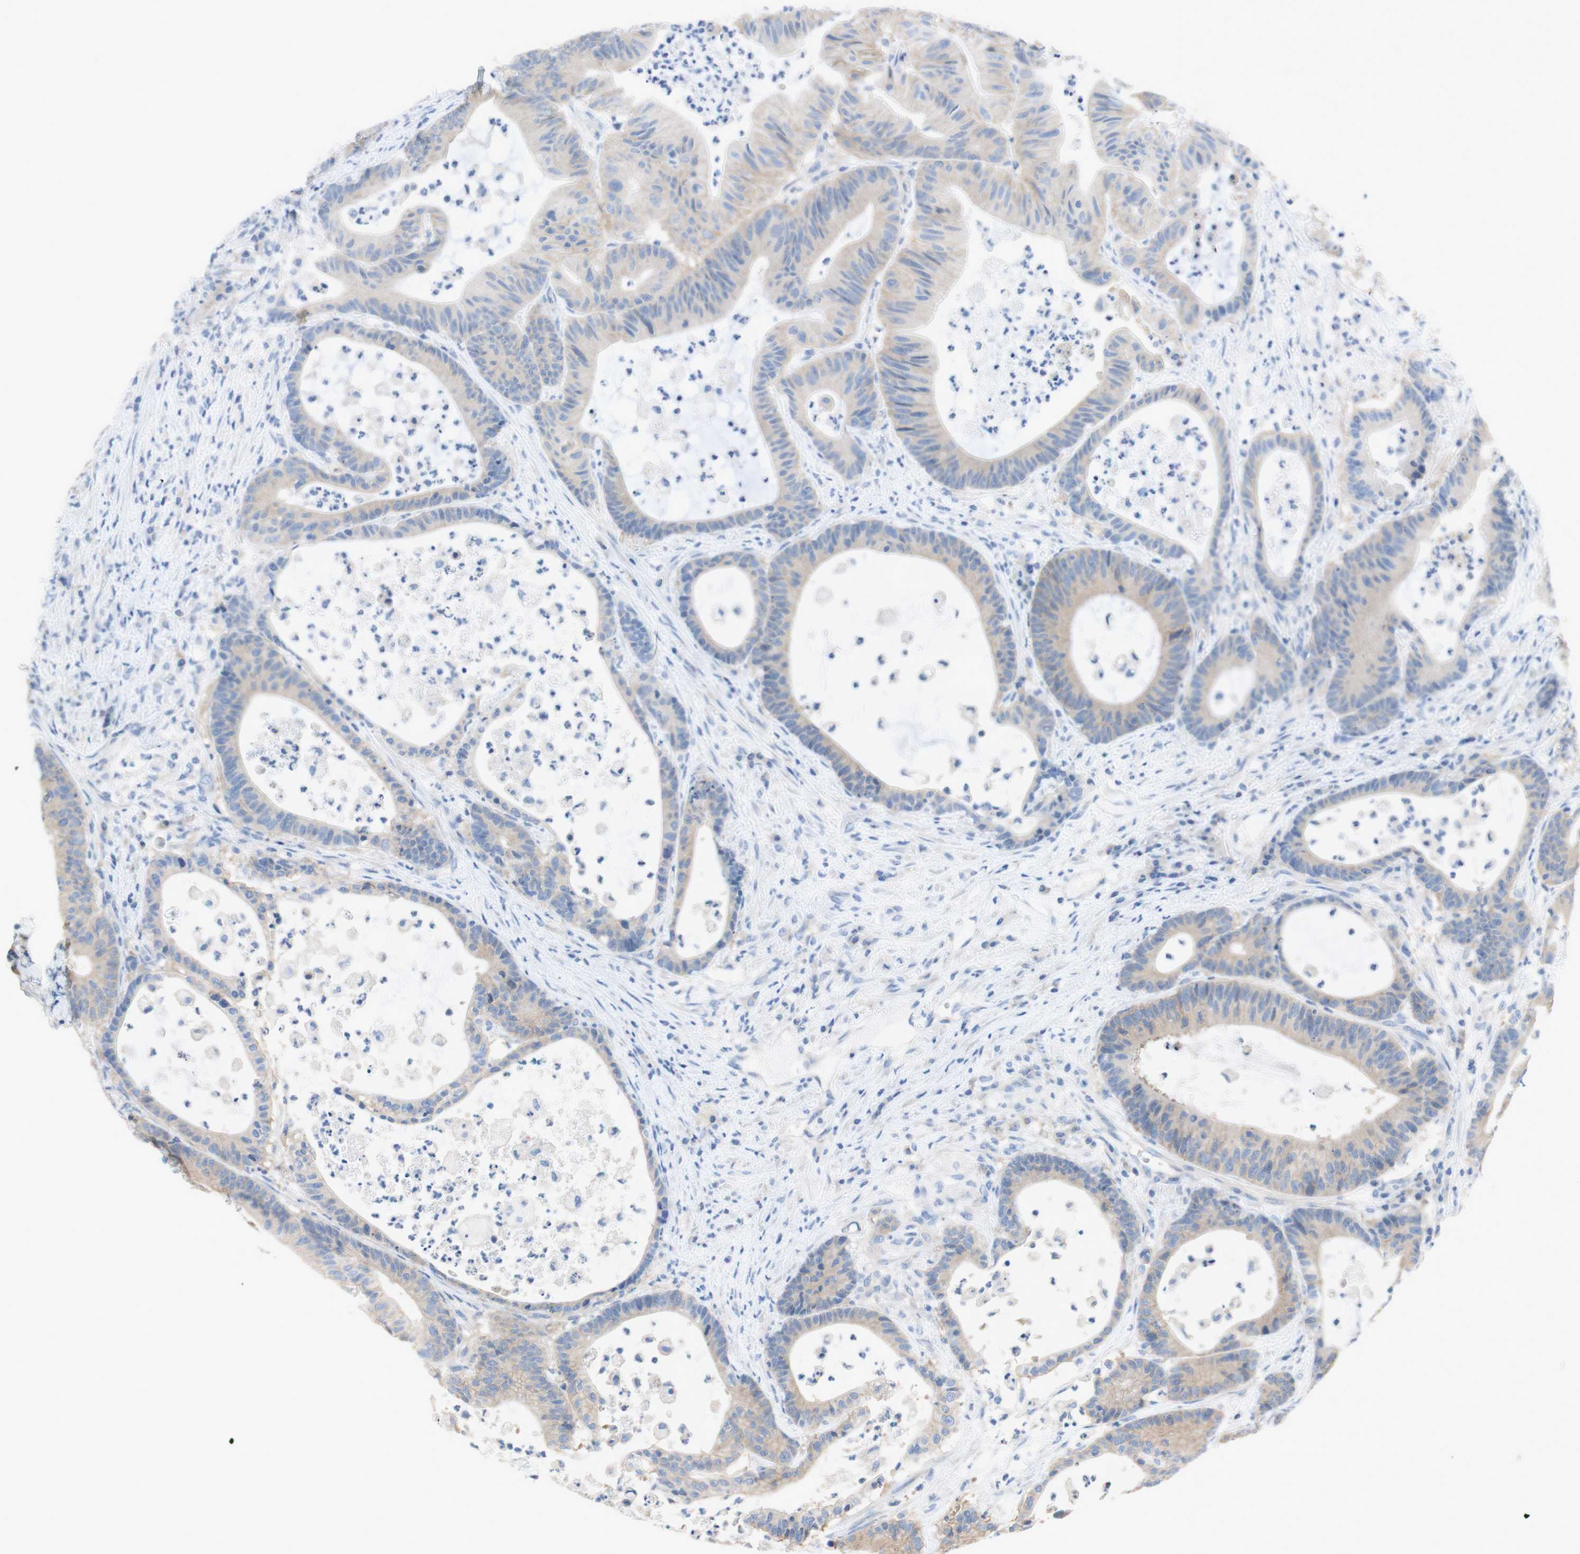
{"staining": {"intensity": "negative", "quantity": "none", "location": "none"}, "tissue": "colorectal cancer", "cell_type": "Tumor cells", "image_type": "cancer", "snomed": [{"axis": "morphology", "description": "Adenocarcinoma, NOS"}, {"axis": "topography", "description": "Colon"}], "caption": "Tumor cells show no significant protein staining in colorectal adenocarcinoma.", "gene": "ATP2B1", "patient": {"sex": "female", "age": 84}}